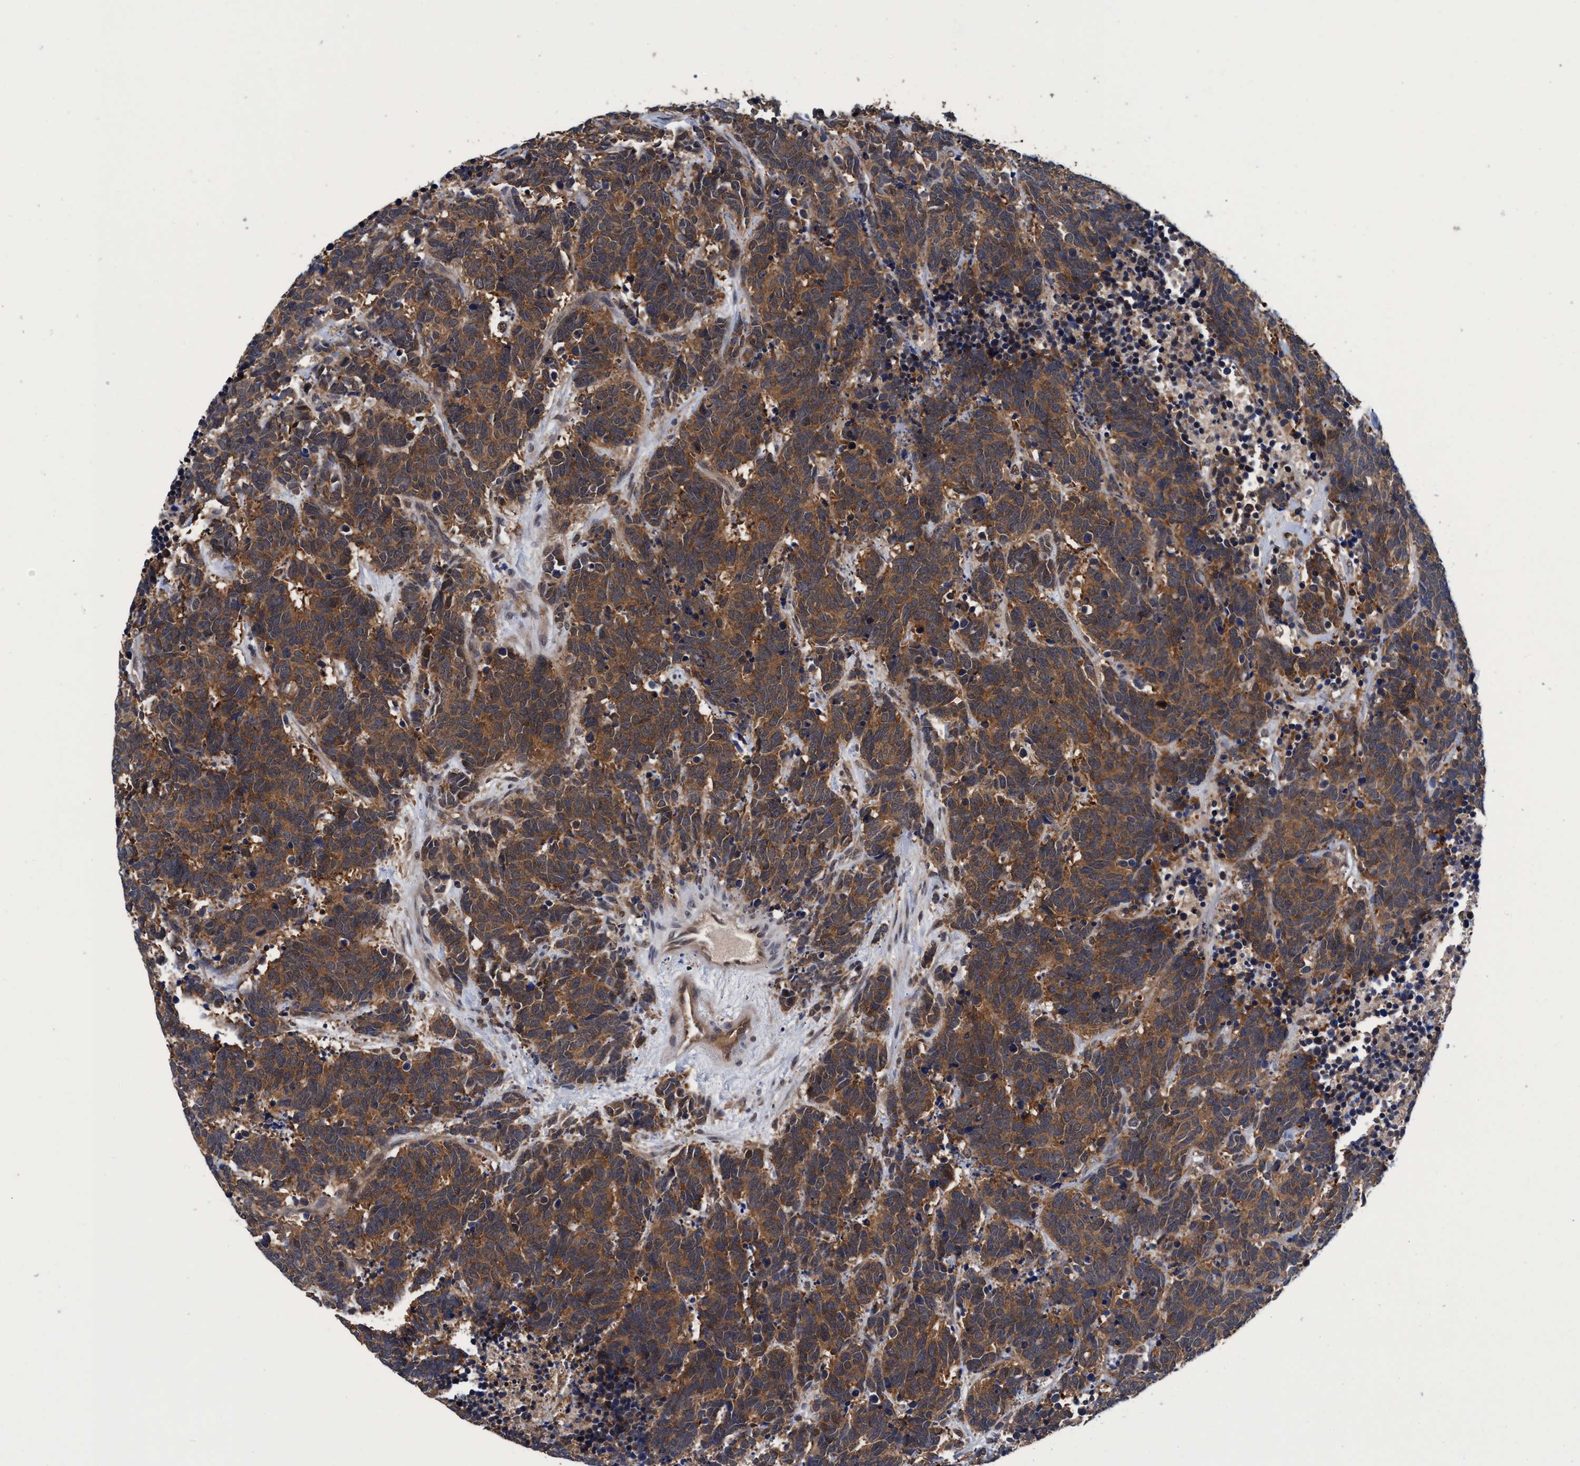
{"staining": {"intensity": "moderate", "quantity": ">75%", "location": "cytoplasmic/membranous"}, "tissue": "carcinoid", "cell_type": "Tumor cells", "image_type": "cancer", "snomed": [{"axis": "morphology", "description": "Carcinoma, NOS"}, {"axis": "morphology", "description": "Carcinoid, malignant, NOS"}, {"axis": "topography", "description": "Urinary bladder"}], "caption": "This is an image of immunohistochemistry (IHC) staining of malignant carcinoid, which shows moderate staining in the cytoplasmic/membranous of tumor cells.", "gene": "PSMD12", "patient": {"sex": "male", "age": 57}}